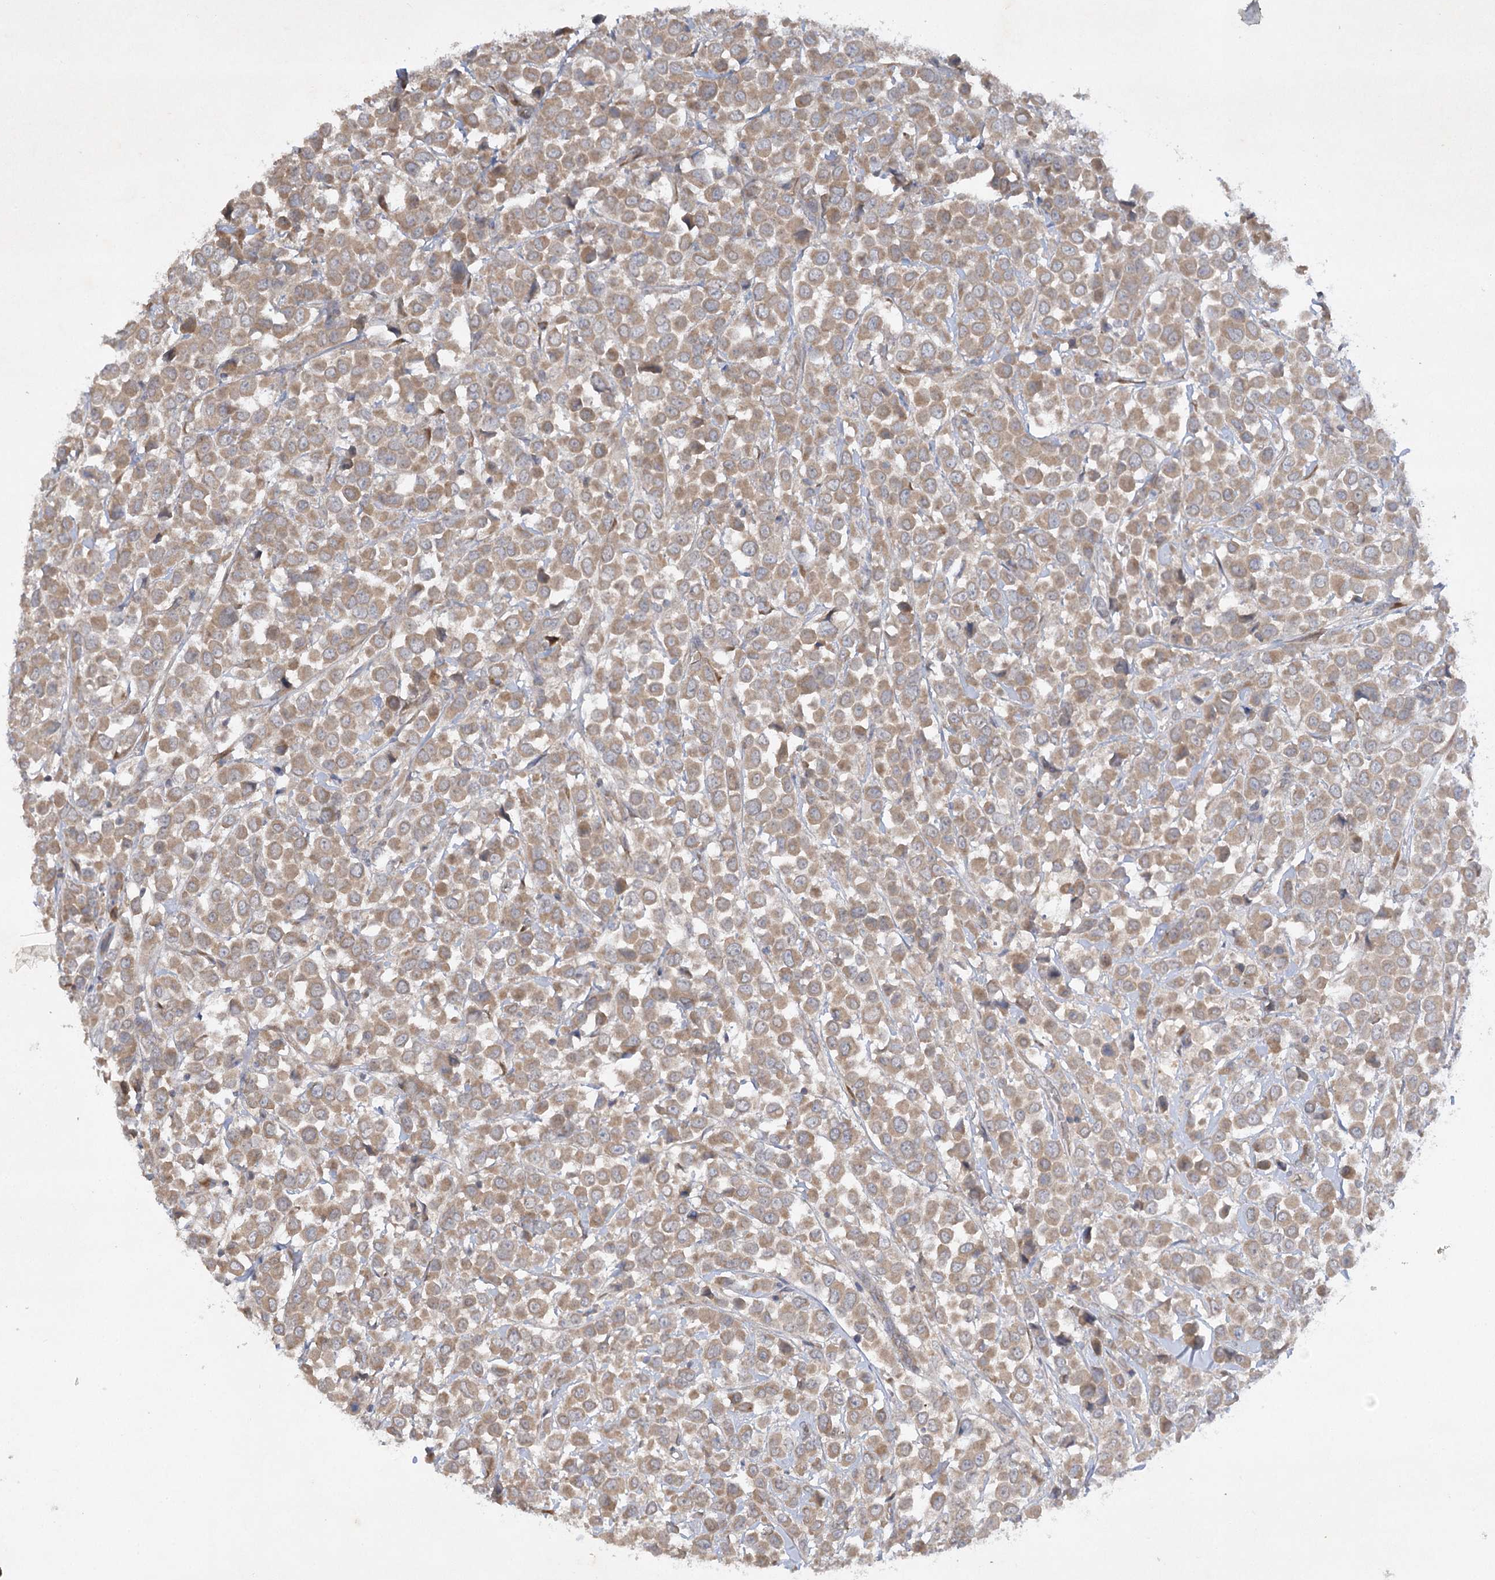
{"staining": {"intensity": "moderate", "quantity": ">75%", "location": "cytoplasmic/membranous"}, "tissue": "breast cancer", "cell_type": "Tumor cells", "image_type": "cancer", "snomed": [{"axis": "morphology", "description": "Duct carcinoma"}, {"axis": "topography", "description": "Breast"}], "caption": "IHC photomicrograph of neoplastic tissue: human breast intraductal carcinoma stained using immunohistochemistry reveals medium levels of moderate protein expression localized specifically in the cytoplasmic/membranous of tumor cells, appearing as a cytoplasmic/membranous brown color.", "gene": "TRAF3IP1", "patient": {"sex": "female", "age": 61}}